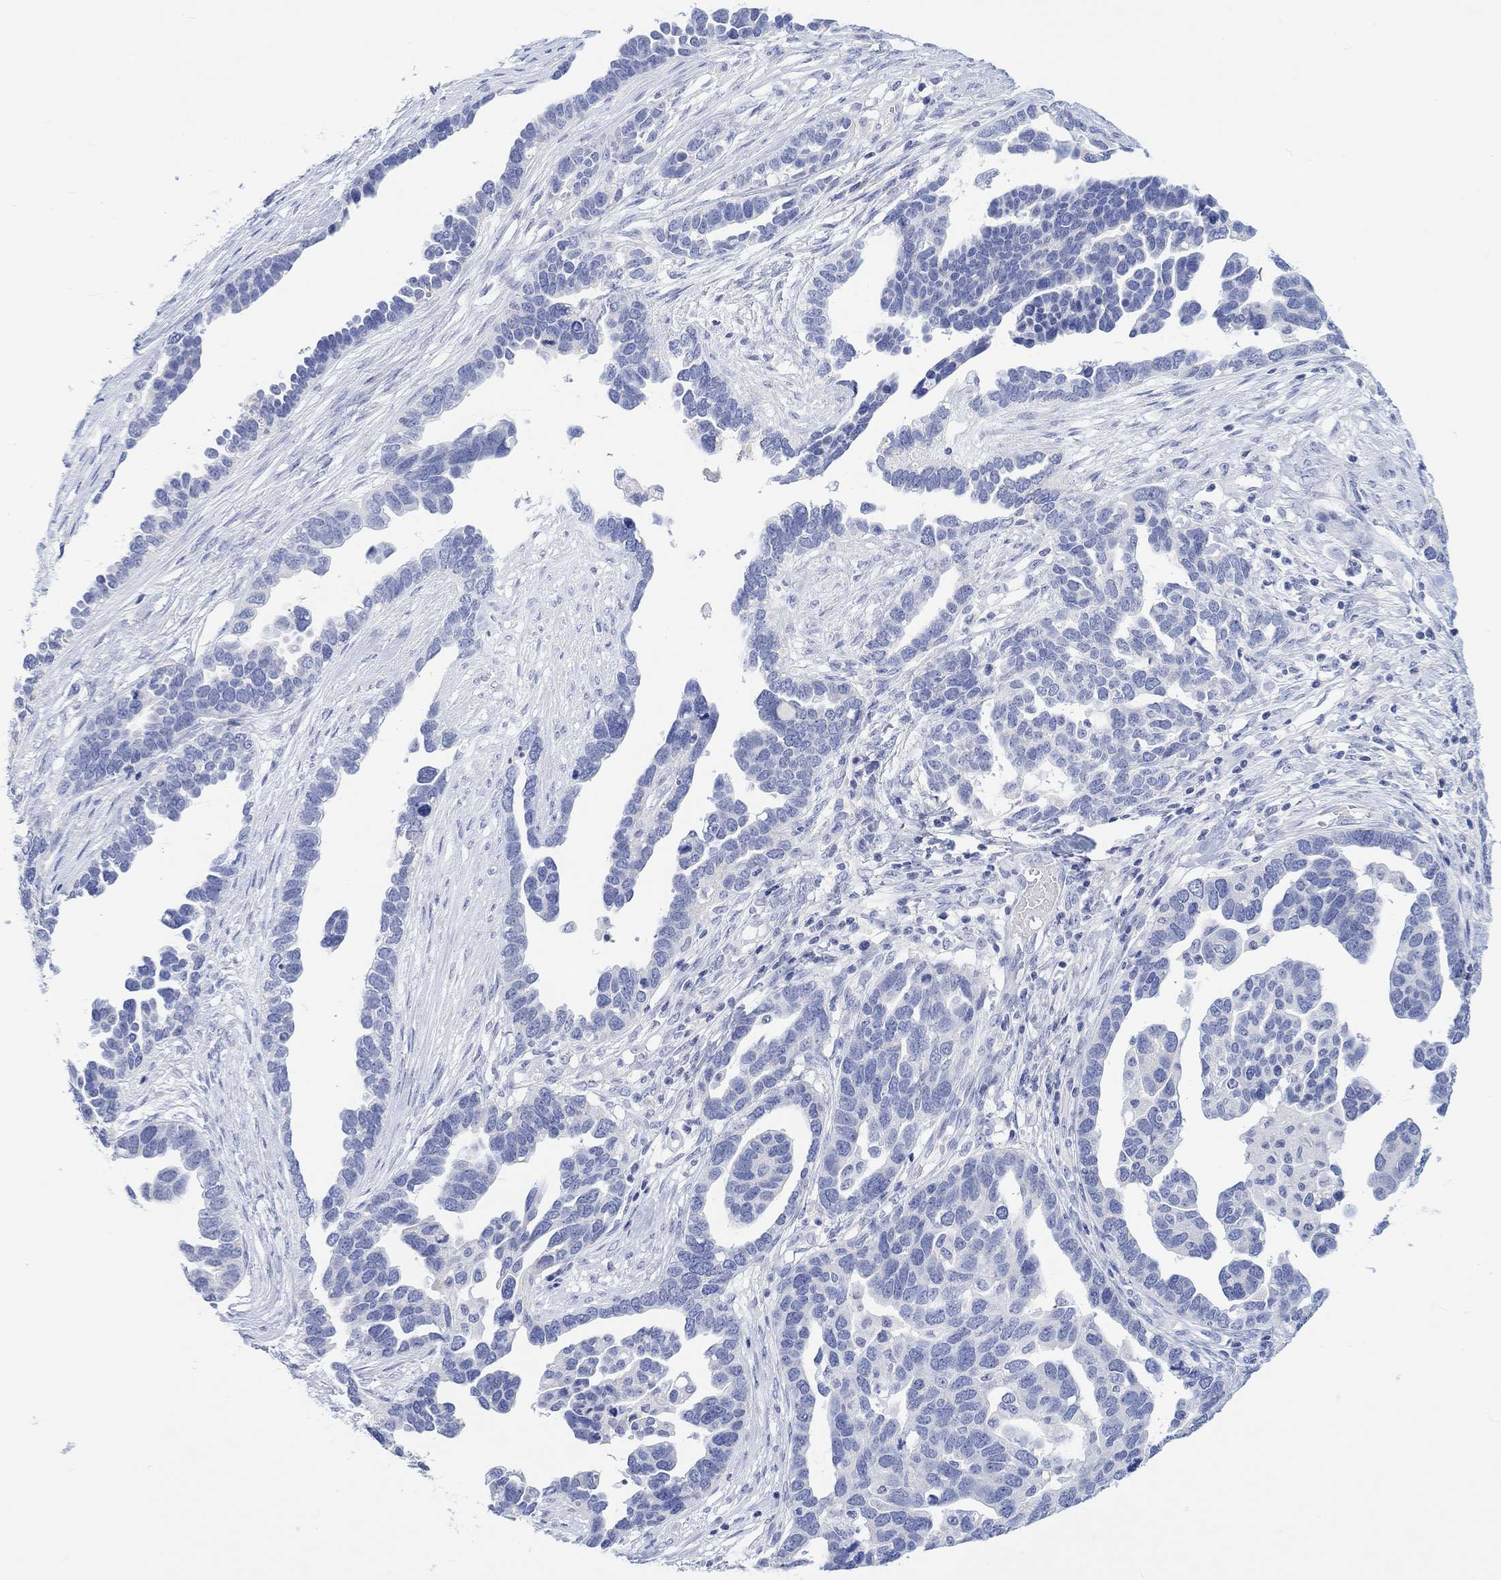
{"staining": {"intensity": "negative", "quantity": "none", "location": "none"}, "tissue": "ovarian cancer", "cell_type": "Tumor cells", "image_type": "cancer", "snomed": [{"axis": "morphology", "description": "Cystadenocarcinoma, serous, NOS"}, {"axis": "topography", "description": "Ovary"}], "caption": "Protein analysis of ovarian cancer (serous cystadenocarcinoma) reveals no significant staining in tumor cells.", "gene": "CALCA", "patient": {"sex": "female", "age": 54}}